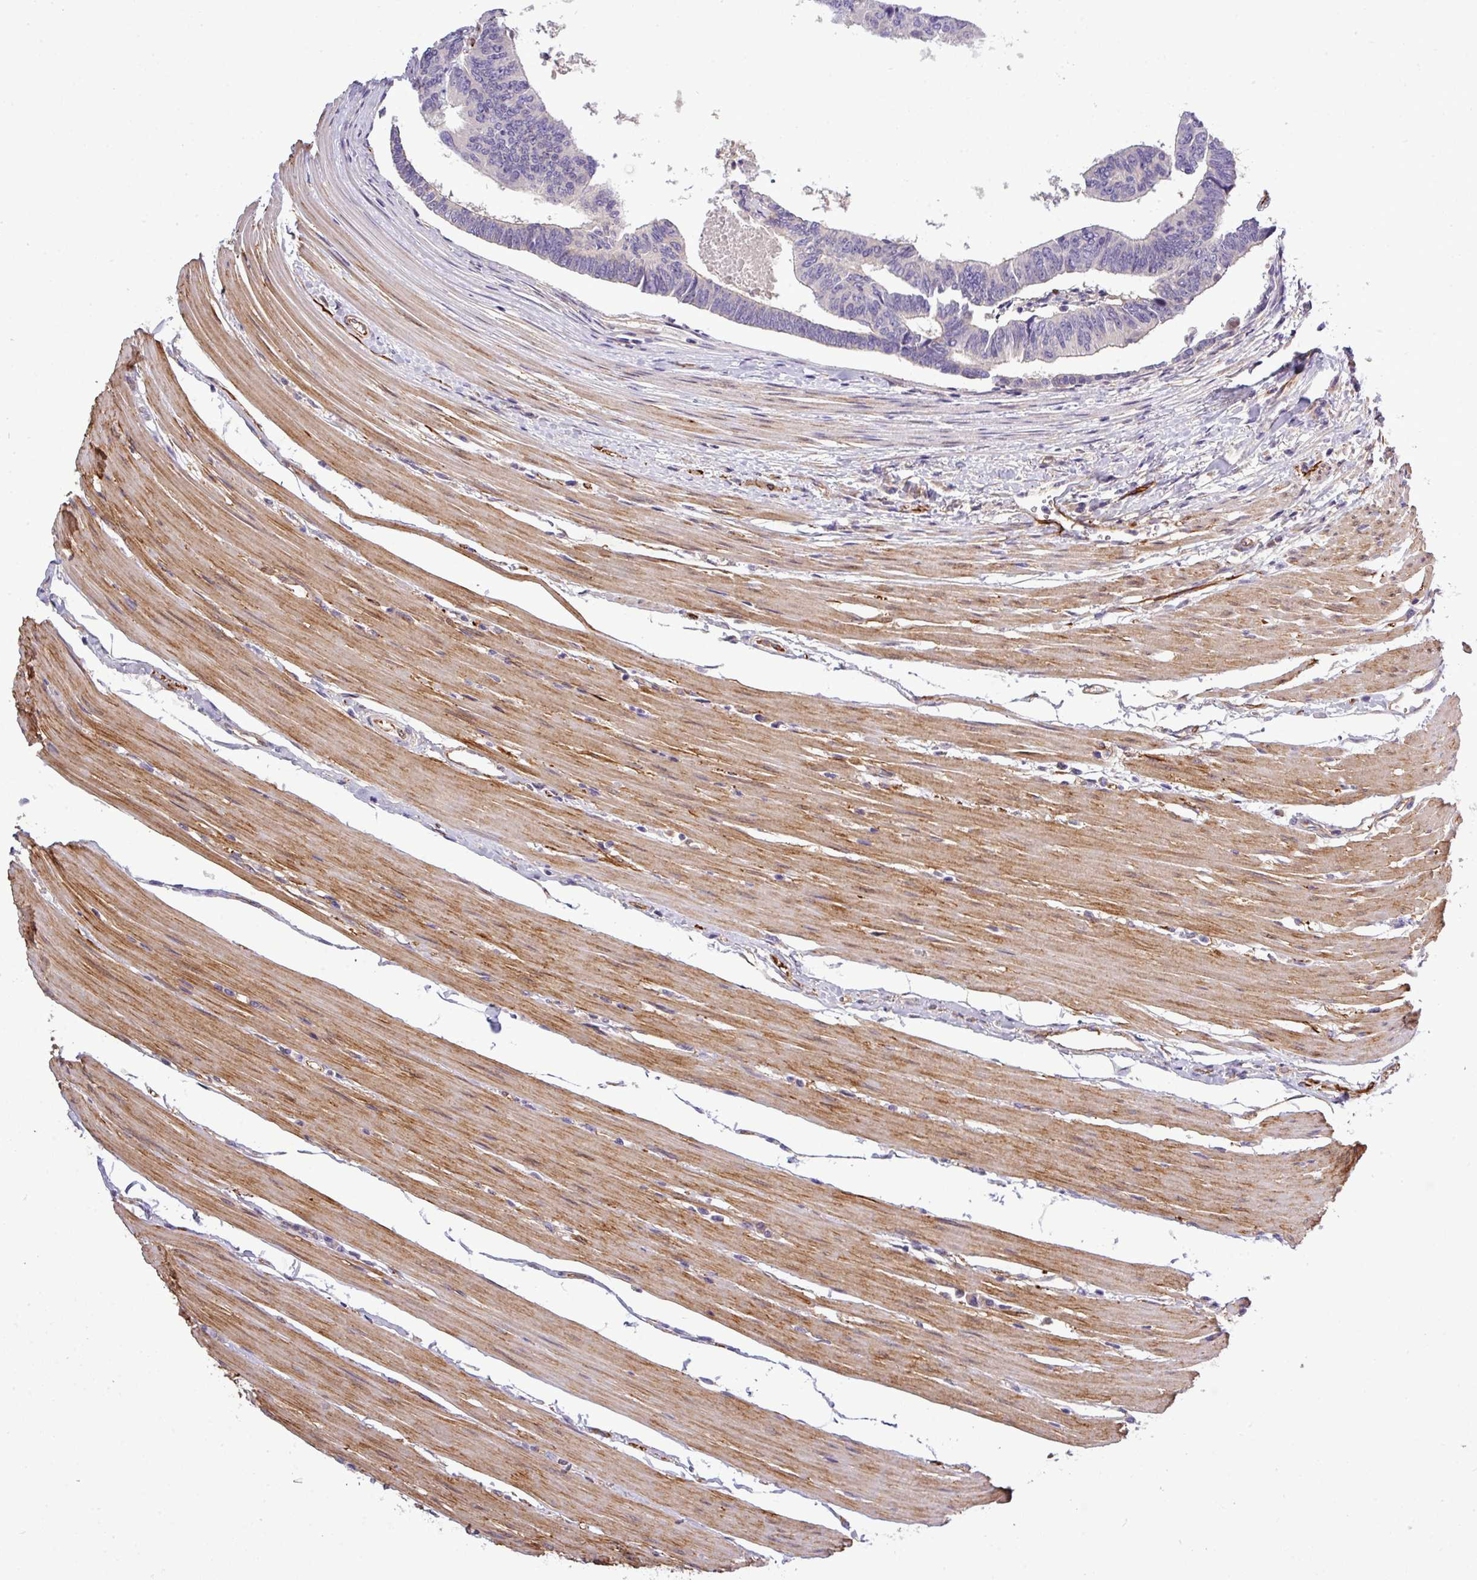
{"staining": {"intensity": "negative", "quantity": "none", "location": "none"}, "tissue": "colorectal cancer", "cell_type": "Tumor cells", "image_type": "cancer", "snomed": [{"axis": "morphology", "description": "Adenocarcinoma, NOS"}, {"axis": "topography", "description": "Rectum"}], "caption": "Immunohistochemistry (IHC) of human colorectal adenocarcinoma demonstrates no positivity in tumor cells.", "gene": "PARD6A", "patient": {"sex": "female", "age": 65}}